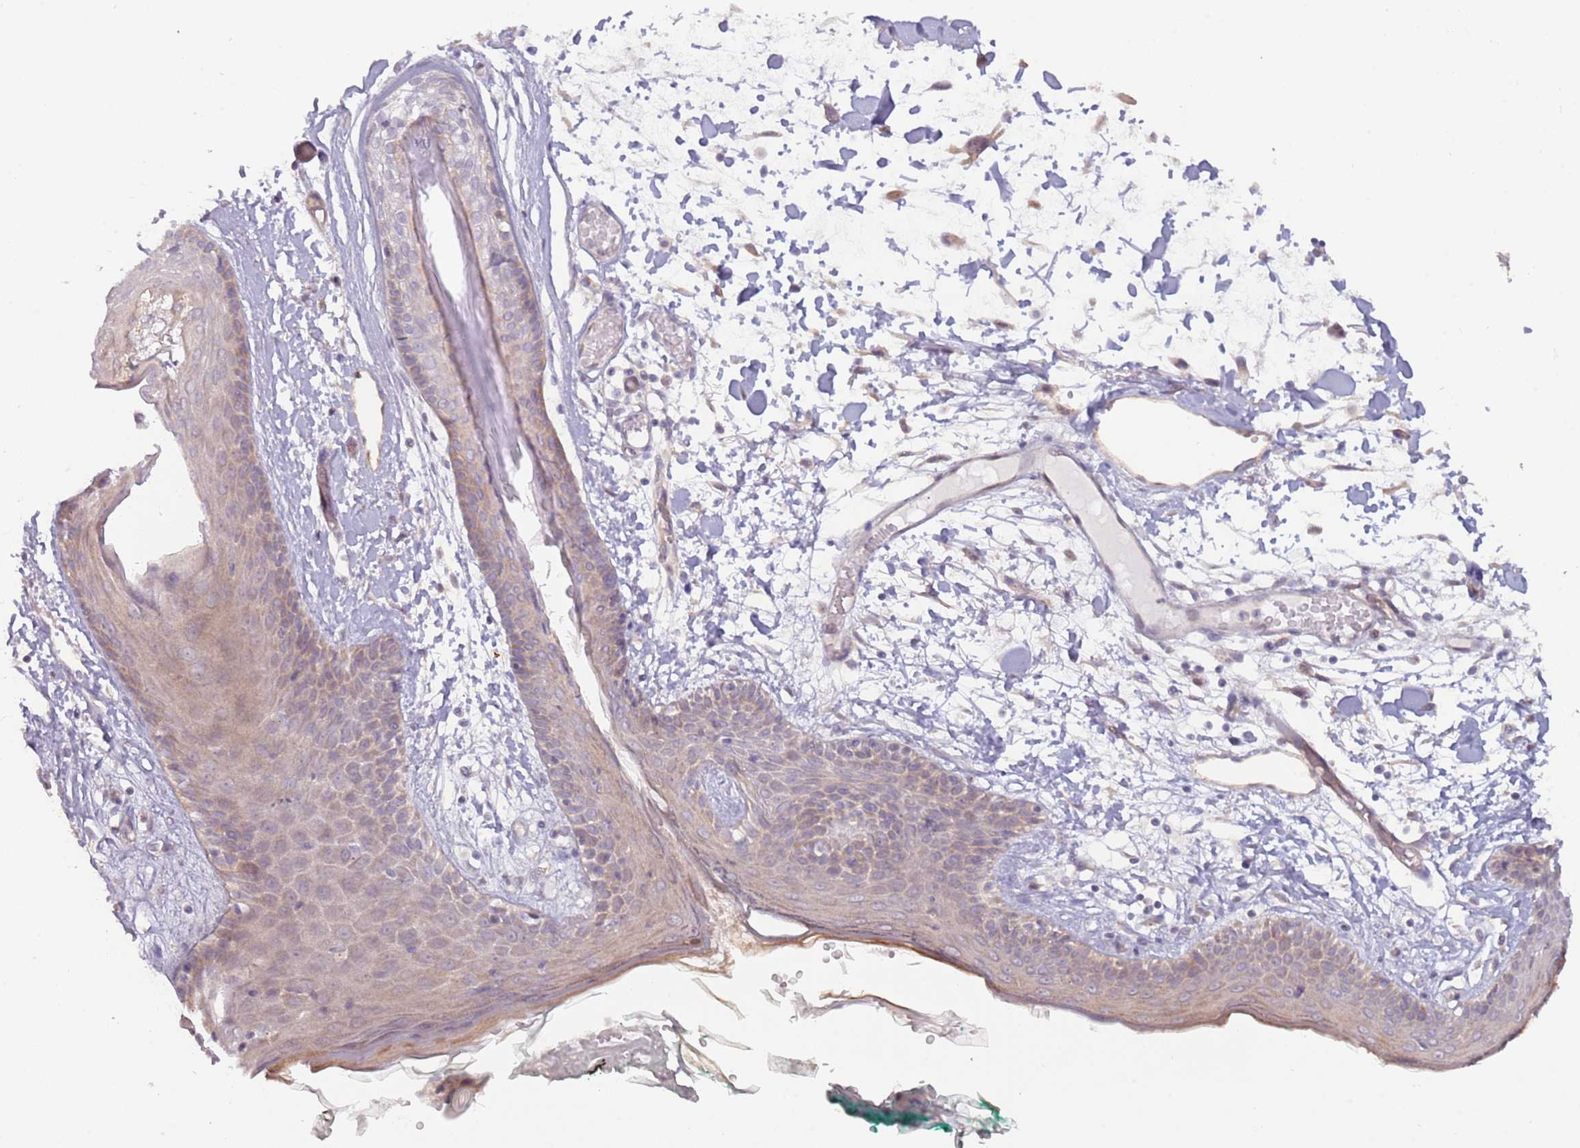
{"staining": {"intensity": "negative", "quantity": "none", "location": "none"}, "tissue": "skin", "cell_type": "Fibroblasts", "image_type": "normal", "snomed": [{"axis": "morphology", "description": "Normal tissue, NOS"}, {"axis": "topography", "description": "Skin"}], "caption": "Immunohistochemical staining of unremarkable human skin demonstrates no significant staining in fibroblasts. (DAB immunohistochemistry (IHC) with hematoxylin counter stain).", "gene": "LDHD", "patient": {"sex": "male", "age": 79}}